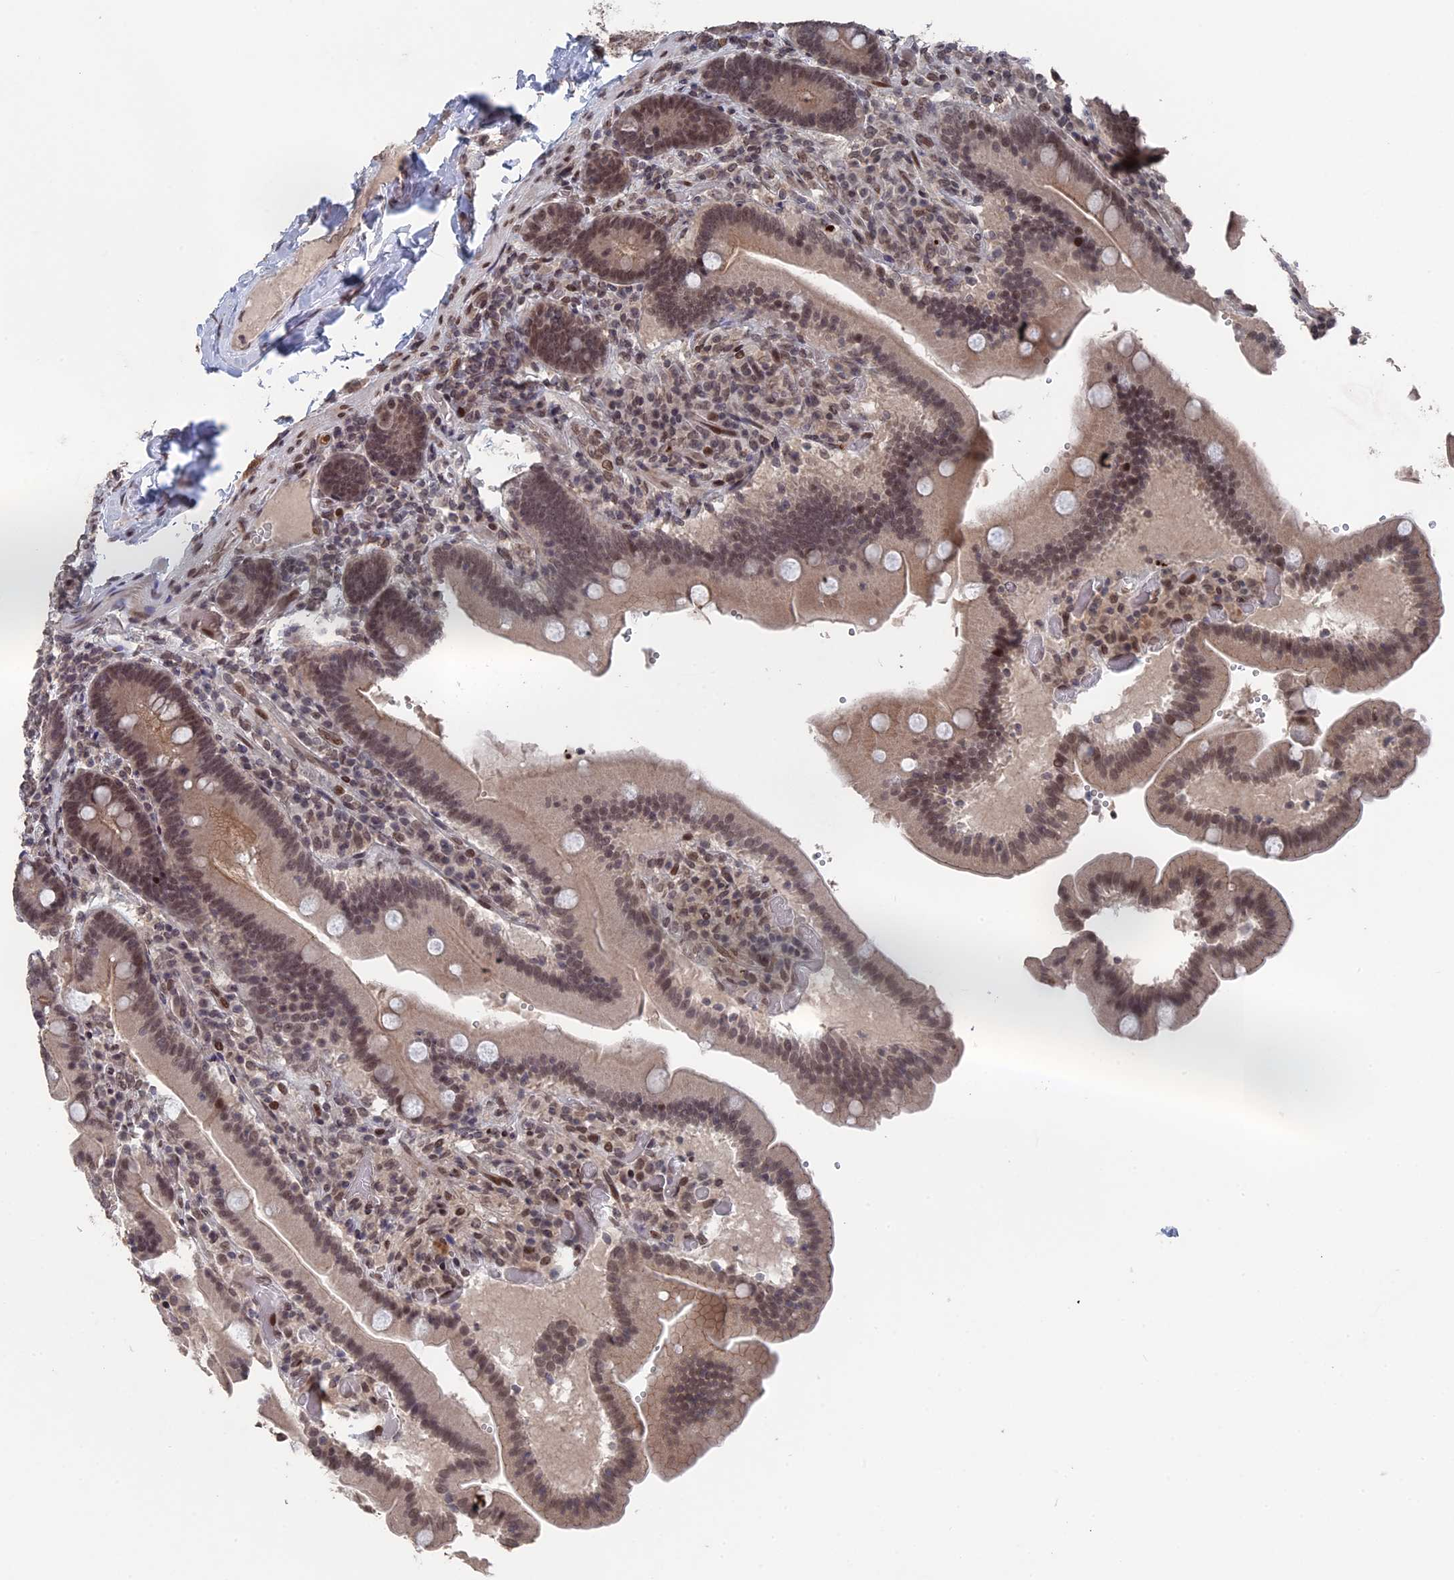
{"staining": {"intensity": "moderate", "quantity": "25%-75%", "location": "nuclear"}, "tissue": "duodenum", "cell_type": "Glandular cells", "image_type": "normal", "snomed": [{"axis": "morphology", "description": "Normal tissue, NOS"}, {"axis": "topography", "description": "Duodenum"}], "caption": "Immunohistochemistry of normal duodenum shows medium levels of moderate nuclear positivity in about 25%-75% of glandular cells. Immunohistochemistry stains the protein in brown and the nuclei are stained blue.", "gene": "NR2C2AP", "patient": {"sex": "female", "age": 62}}